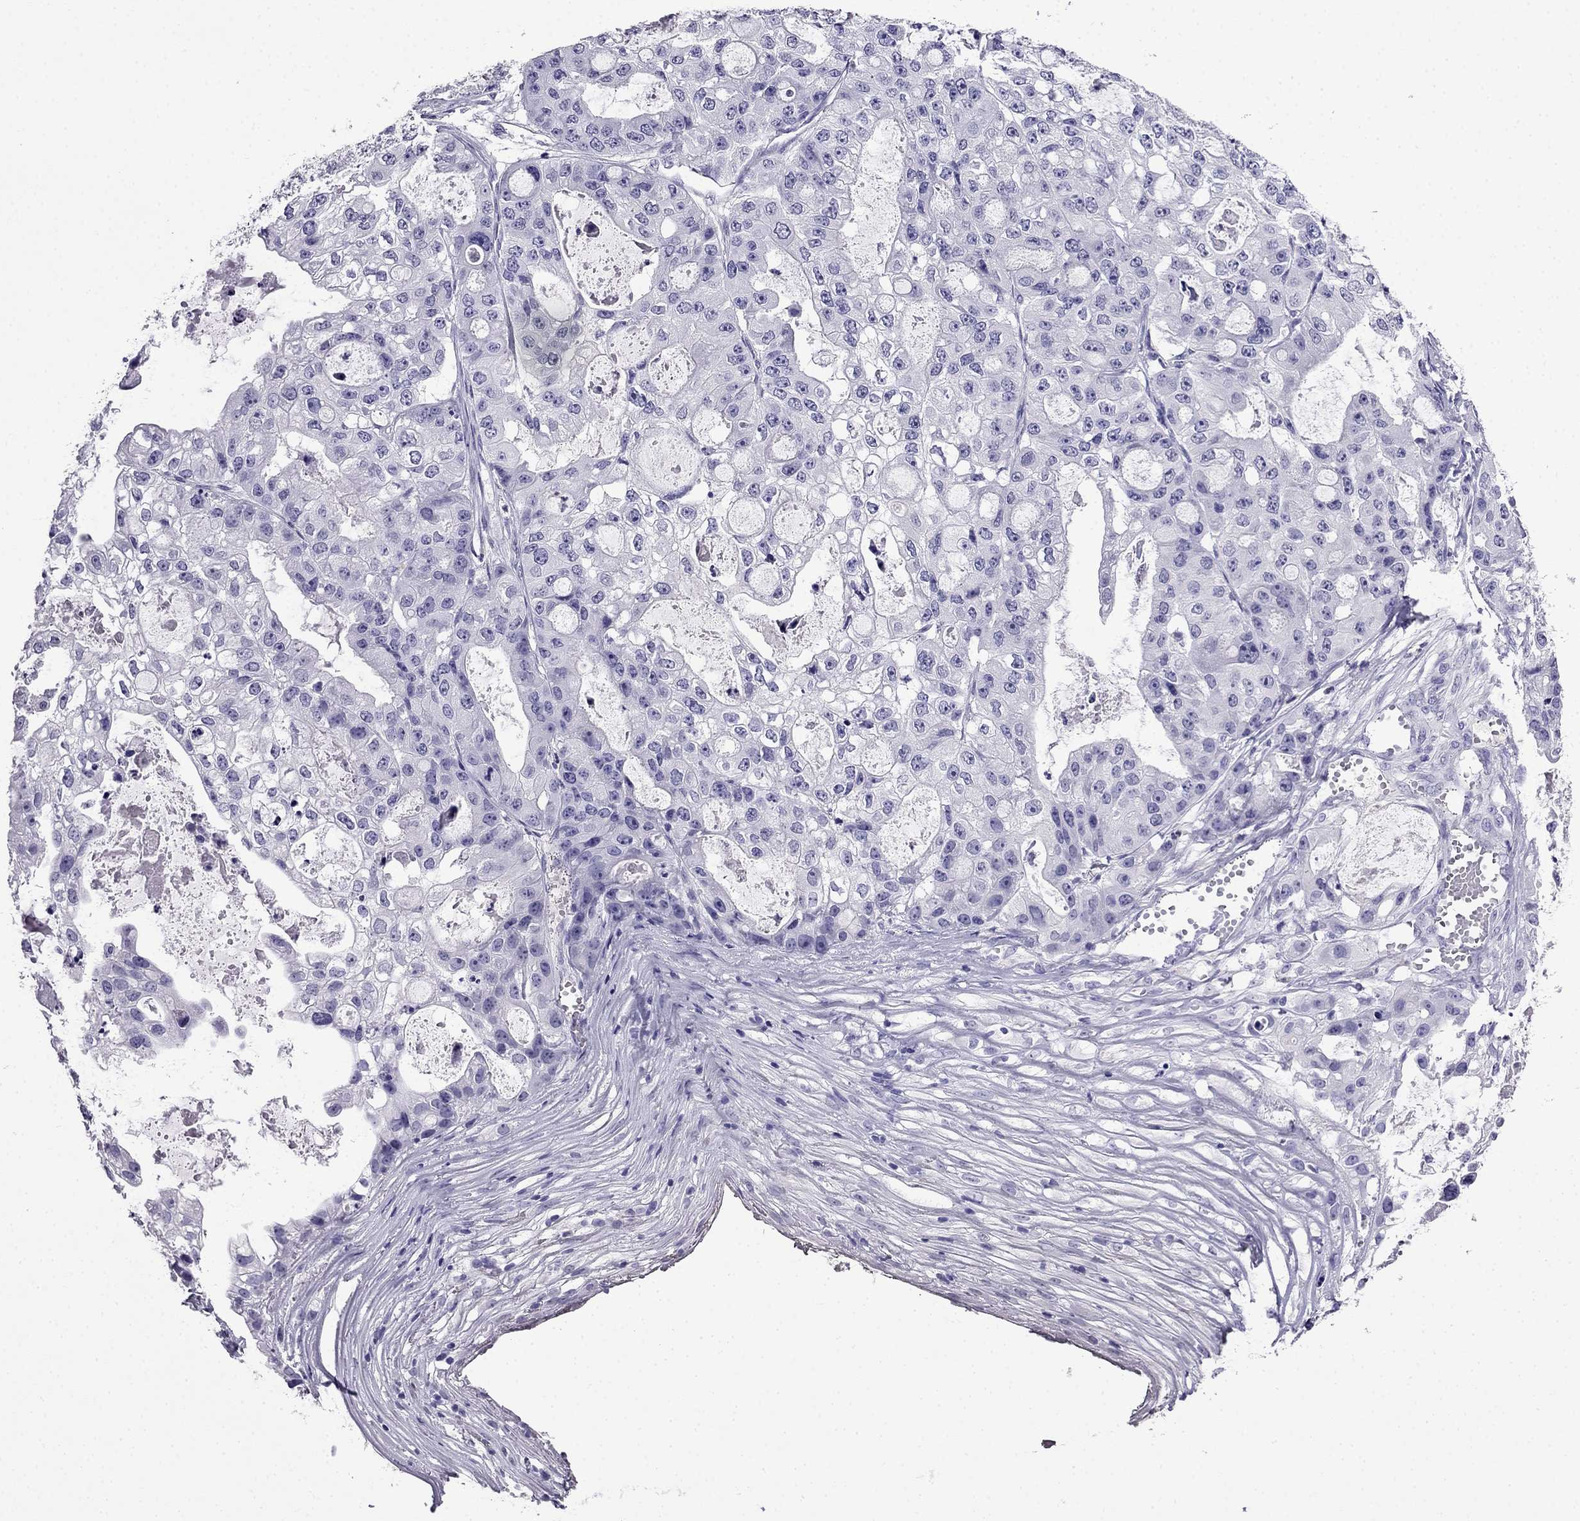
{"staining": {"intensity": "negative", "quantity": "none", "location": "none"}, "tissue": "ovarian cancer", "cell_type": "Tumor cells", "image_type": "cancer", "snomed": [{"axis": "morphology", "description": "Cystadenocarcinoma, serous, NOS"}, {"axis": "topography", "description": "Ovary"}], "caption": "Tumor cells show no significant expression in serous cystadenocarcinoma (ovarian). Nuclei are stained in blue.", "gene": "CDHR4", "patient": {"sex": "female", "age": 56}}